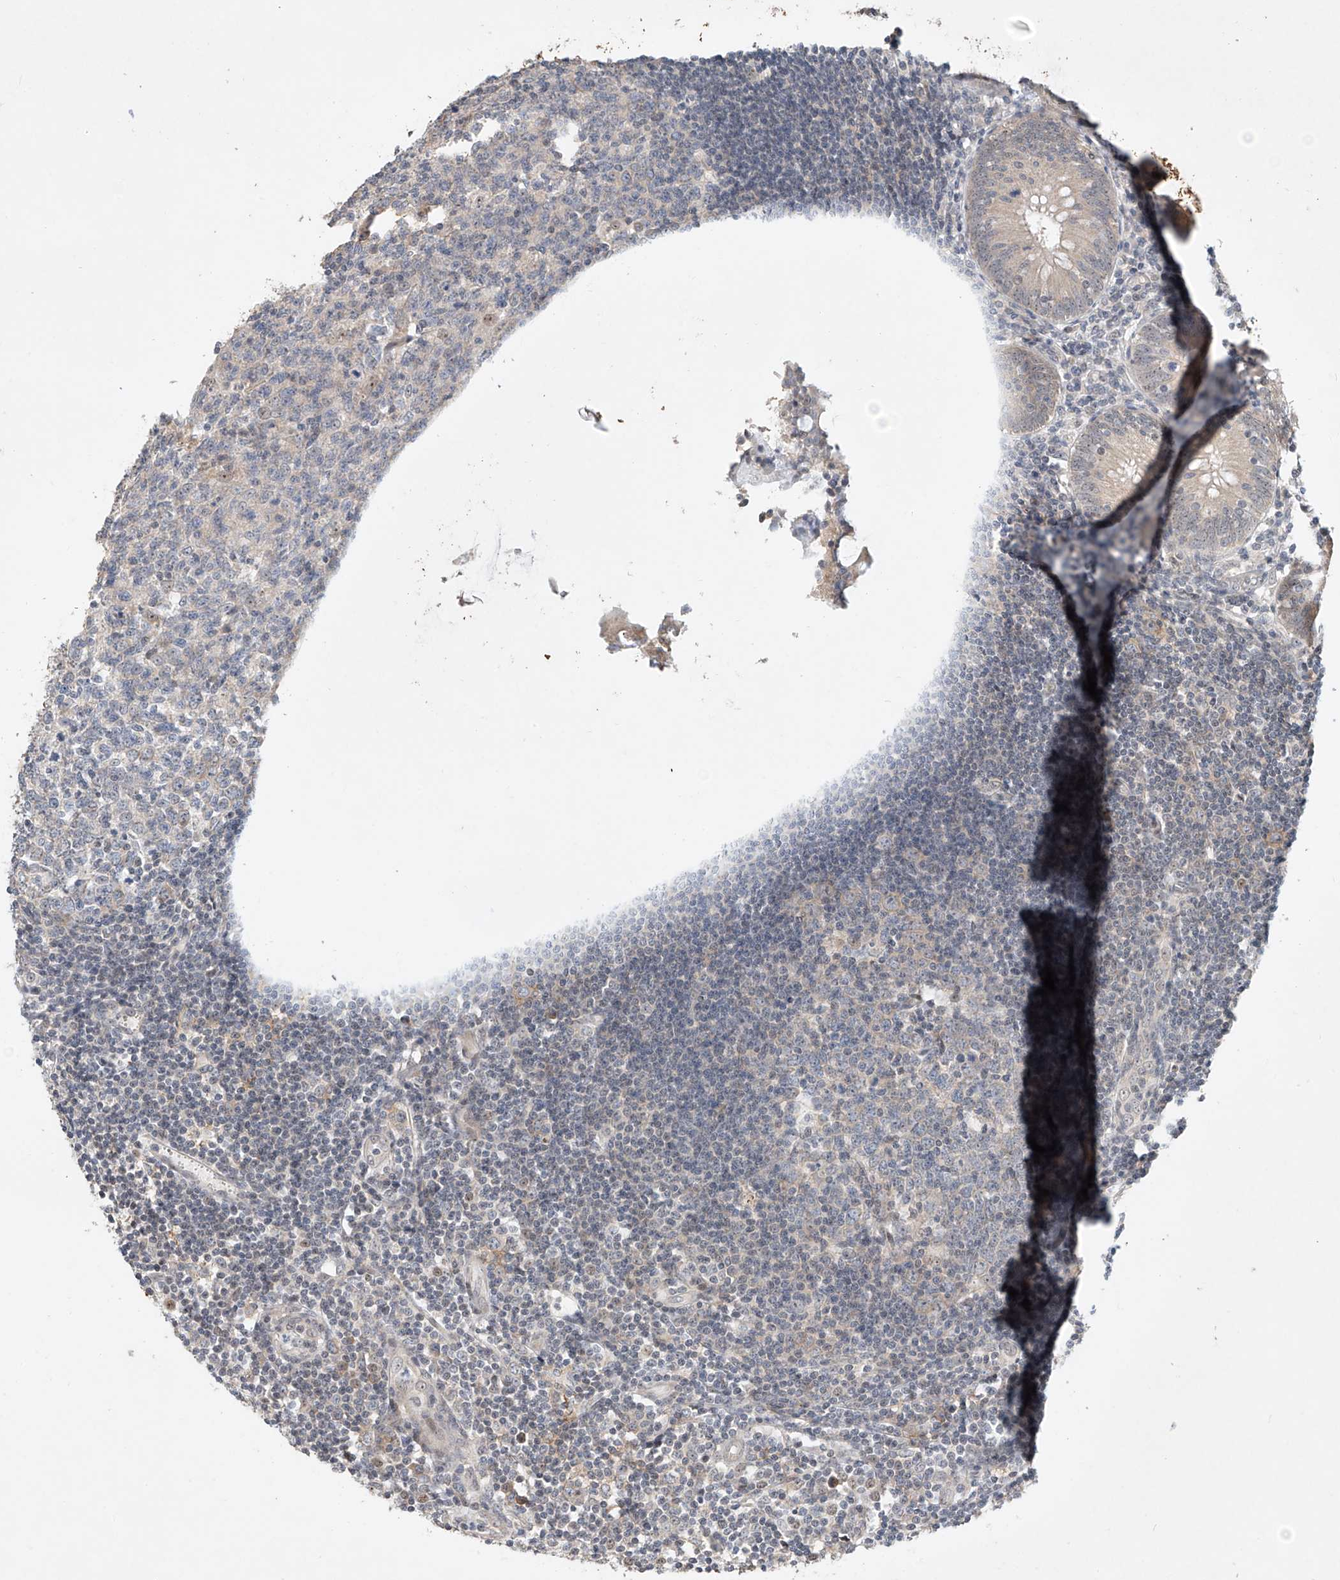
{"staining": {"intensity": "weak", "quantity": "25%-75%", "location": "cytoplasmic/membranous,nuclear"}, "tissue": "appendix", "cell_type": "Glandular cells", "image_type": "normal", "snomed": [{"axis": "morphology", "description": "Normal tissue, NOS"}, {"axis": "topography", "description": "Appendix"}], "caption": "Immunohistochemical staining of unremarkable appendix exhibits 25%-75% levels of weak cytoplasmic/membranous,nuclear protein staining in about 25%-75% of glandular cells.", "gene": "TASP1", "patient": {"sex": "female", "age": 54}}